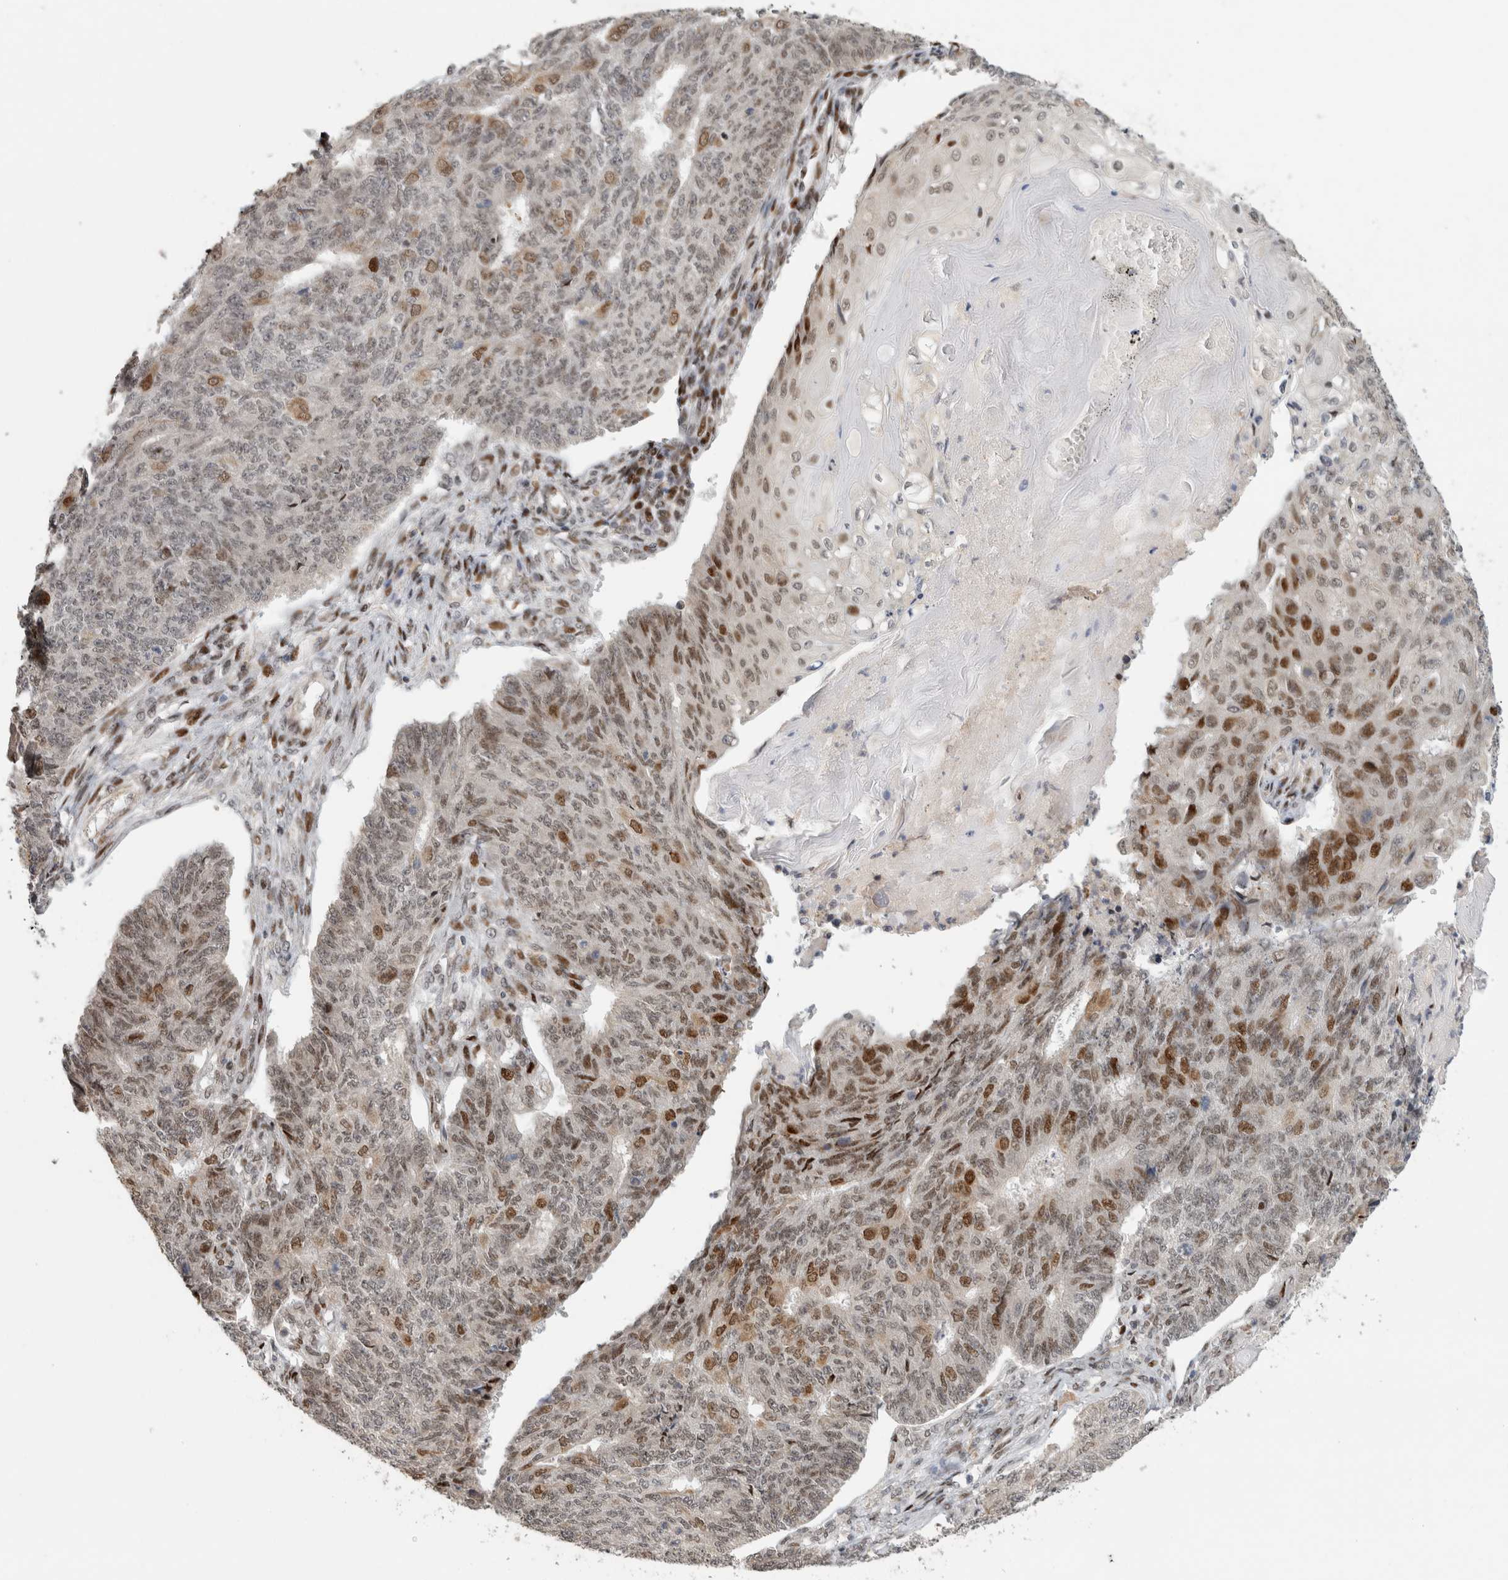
{"staining": {"intensity": "moderate", "quantity": "<25%", "location": "nuclear"}, "tissue": "endometrial cancer", "cell_type": "Tumor cells", "image_type": "cancer", "snomed": [{"axis": "morphology", "description": "Adenocarcinoma, NOS"}, {"axis": "topography", "description": "Endometrium"}], "caption": "A low amount of moderate nuclear positivity is present in about <25% of tumor cells in endometrial cancer tissue.", "gene": "C8orf58", "patient": {"sex": "female", "age": 32}}